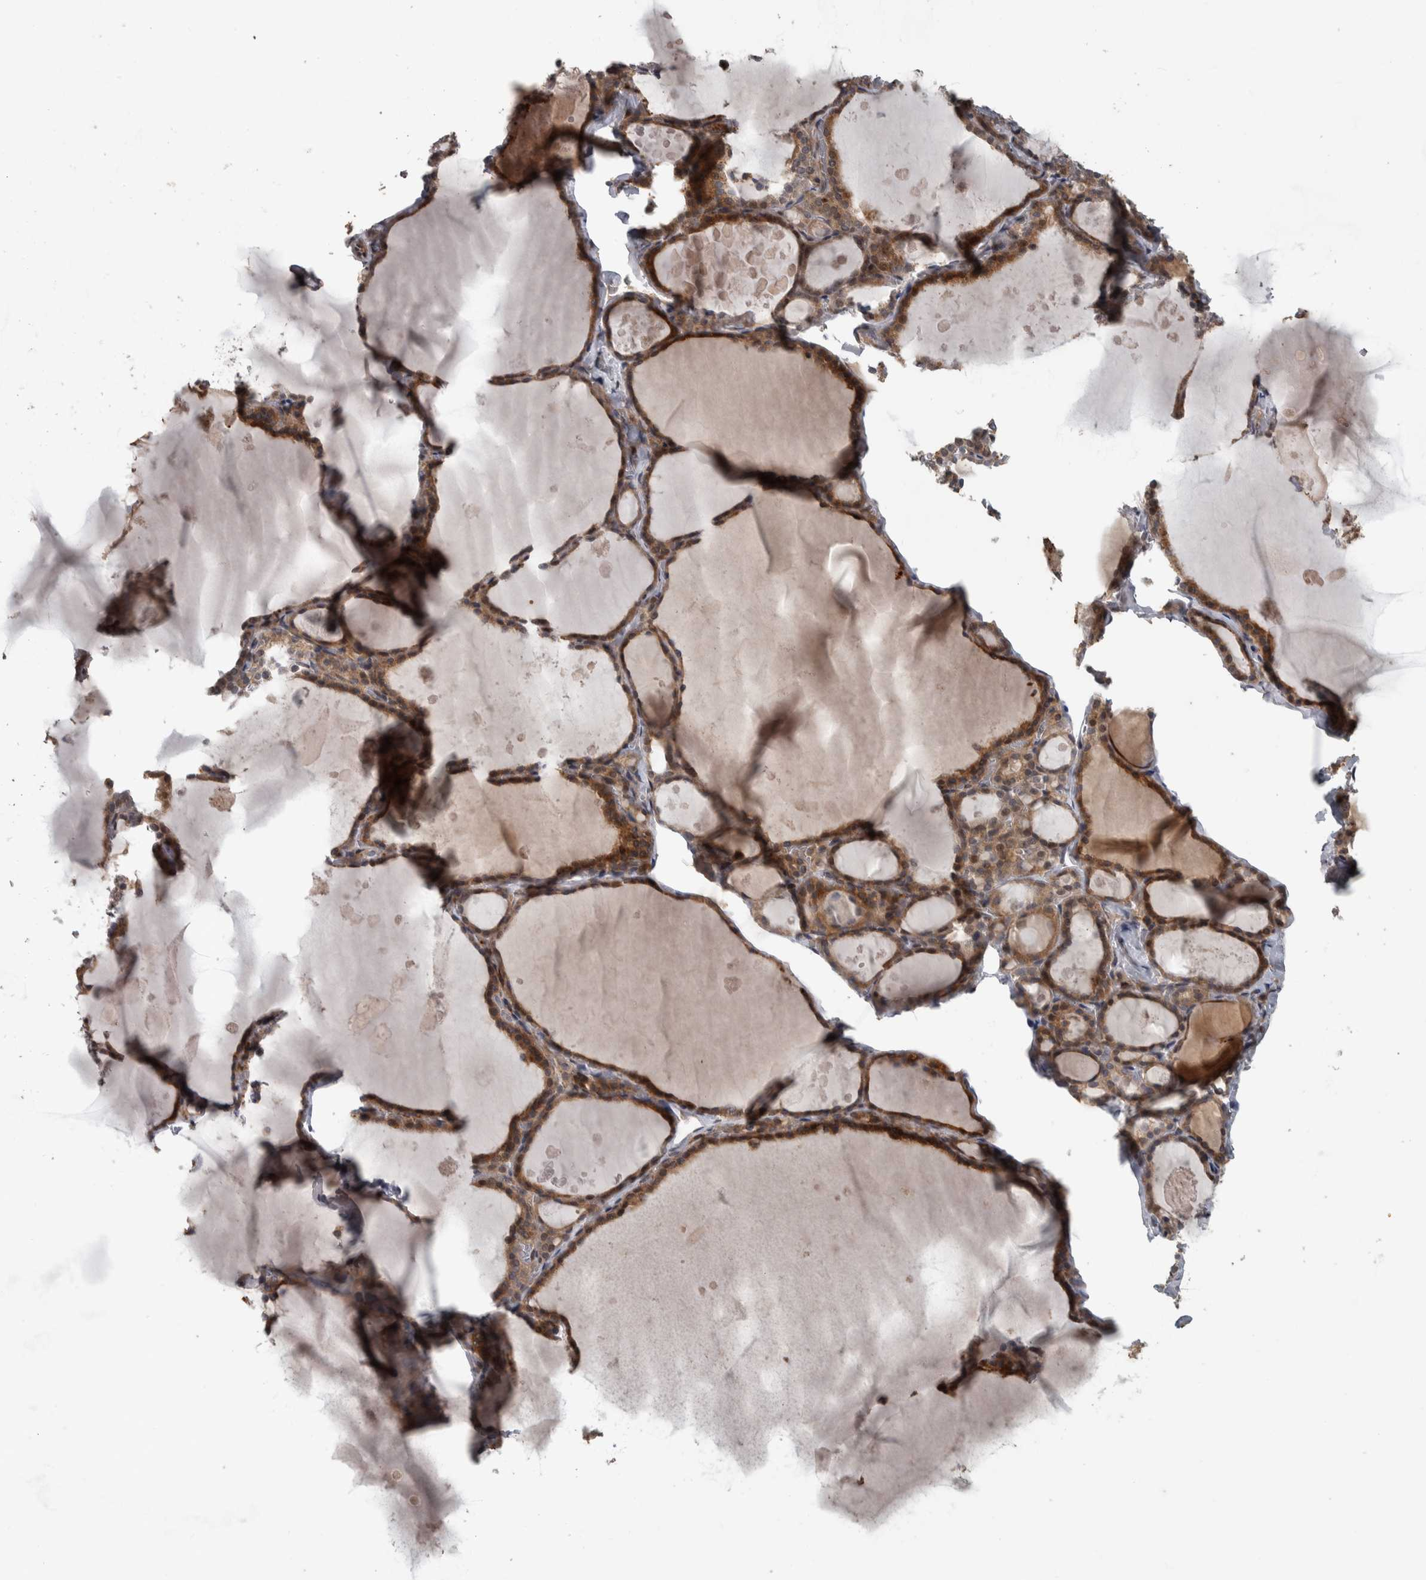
{"staining": {"intensity": "strong", "quantity": ">75%", "location": "cytoplasmic/membranous"}, "tissue": "thyroid gland", "cell_type": "Glandular cells", "image_type": "normal", "snomed": [{"axis": "morphology", "description": "Normal tissue, NOS"}, {"axis": "topography", "description": "Thyroid gland"}], "caption": "Thyroid gland stained with a brown dye displays strong cytoplasmic/membranous positive staining in about >75% of glandular cells.", "gene": "ERAL1", "patient": {"sex": "male", "age": 56}}